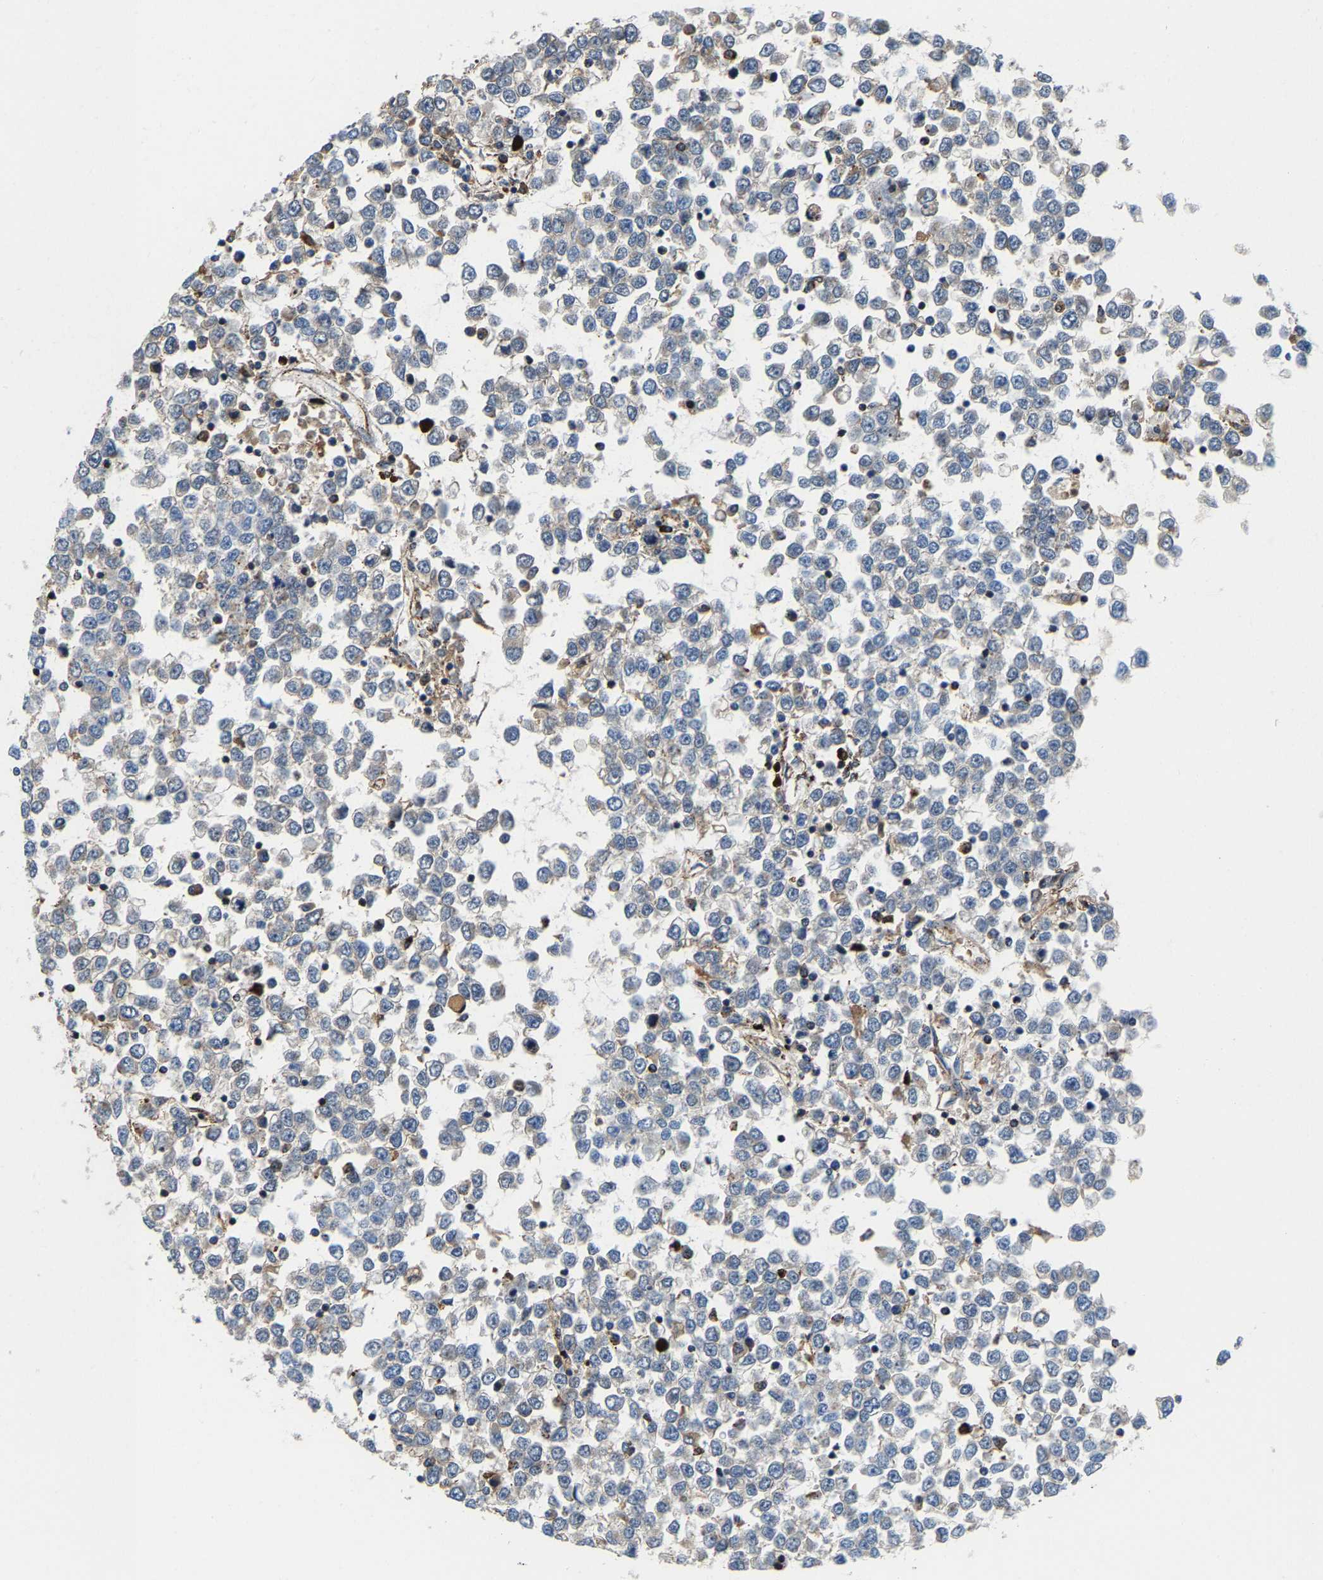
{"staining": {"intensity": "weak", "quantity": "<25%", "location": "cytoplasmic/membranous"}, "tissue": "testis cancer", "cell_type": "Tumor cells", "image_type": "cancer", "snomed": [{"axis": "morphology", "description": "Seminoma, NOS"}, {"axis": "topography", "description": "Testis"}], "caption": "High magnification brightfield microscopy of testis seminoma stained with DAB (brown) and counterstained with hematoxylin (blue): tumor cells show no significant expression. The staining is performed using DAB (3,3'-diaminobenzidine) brown chromogen with nuclei counter-stained in using hematoxylin.", "gene": "DPP7", "patient": {"sex": "male", "age": 65}}